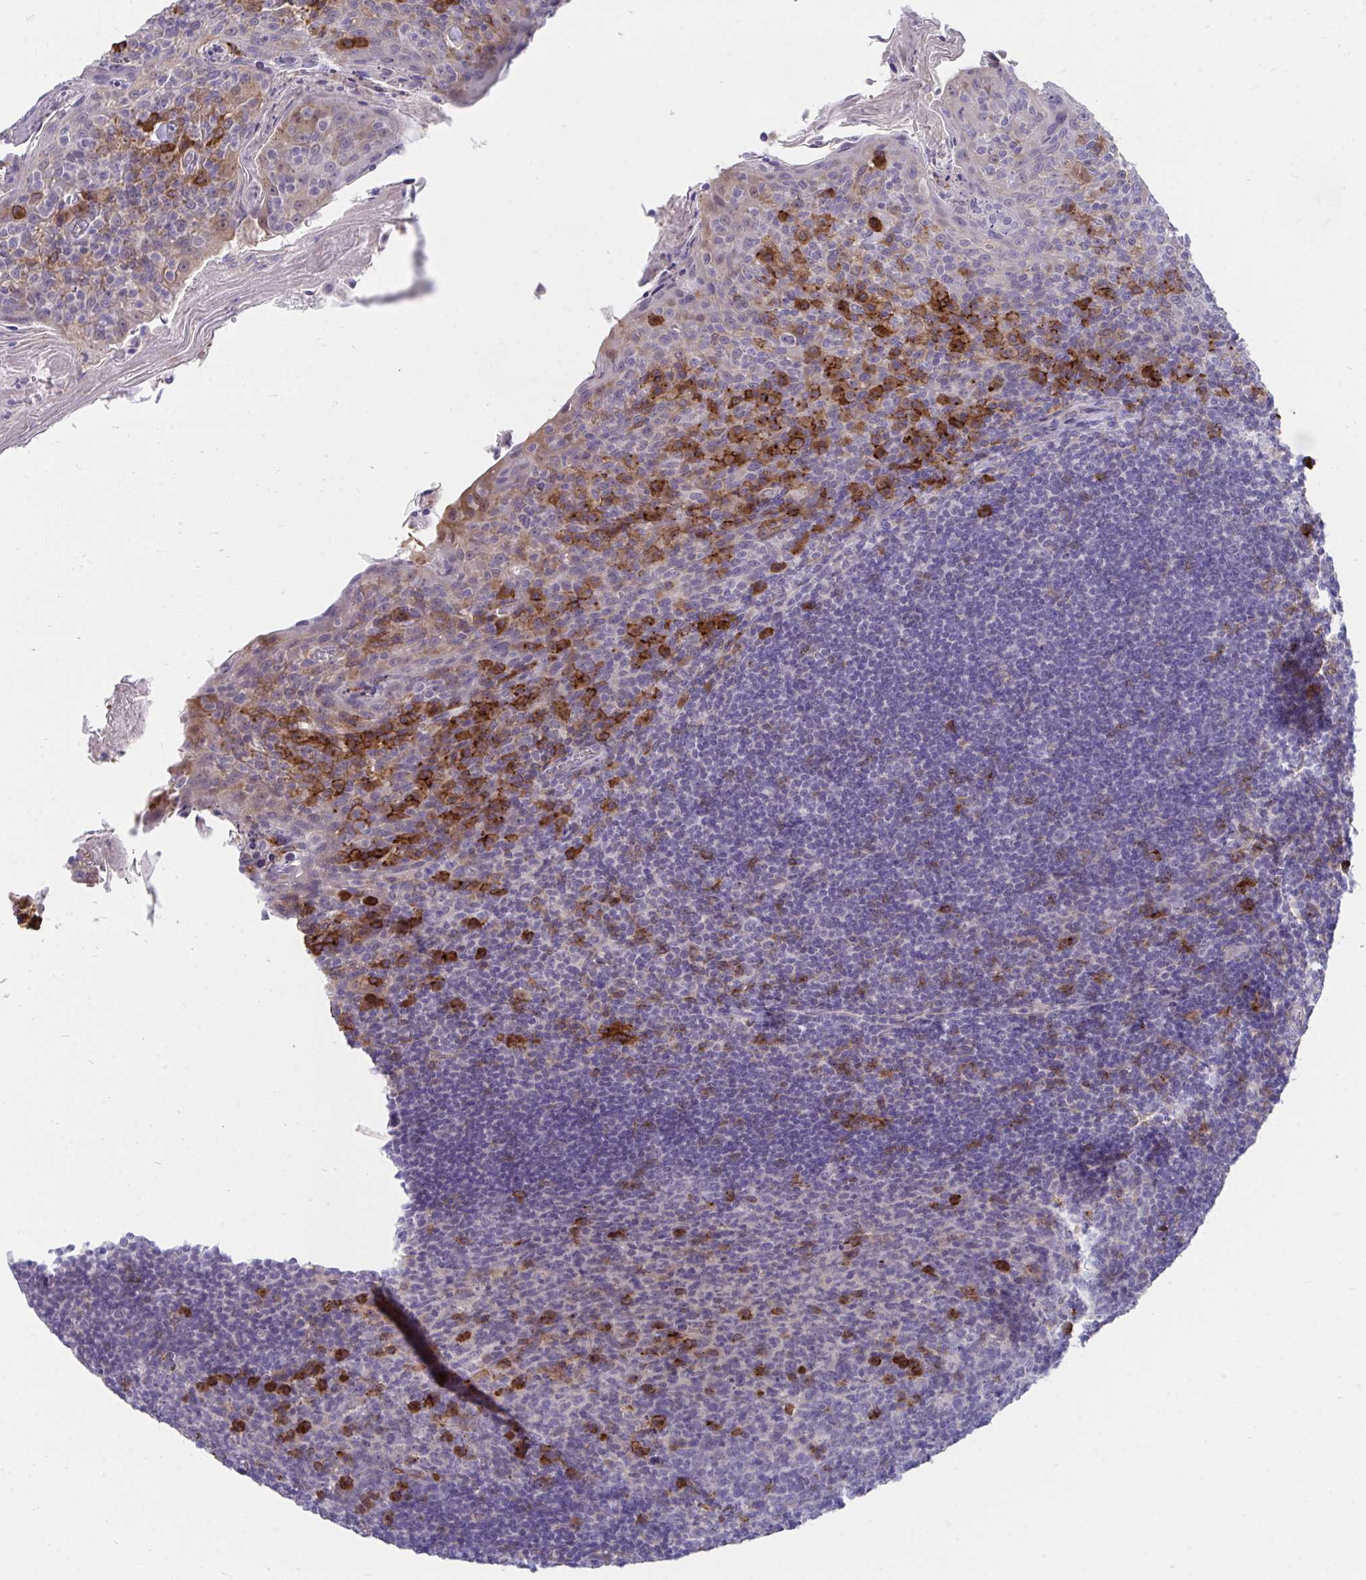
{"staining": {"intensity": "strong", "quantity": "<25%", "location": "cytoplasmic/membranous"}, "tissue": "tonsil", "cell_type": "Germinal center cells", "image_type": "normal", "snomed": [{"axis": "morphology", "description": "Normal tissue, NOS"}, {"axis": "topography", "description": "Tonsil"}], "caption": "An IHC photomicrograph of normal tissue is shown. Protein staining in brown shows strong cytoplasmic/membranous positivity in tonsil within germinal center cells. The staining was performed using DAB (3,3'-diaminobenzidine) to visualize the protein expression in brown, while the nuclei were stained in blue with hematoxylin (Magnification: 20x).", "gene": "SLAMF7", "patient": {"sex": "female", "age": 10}}